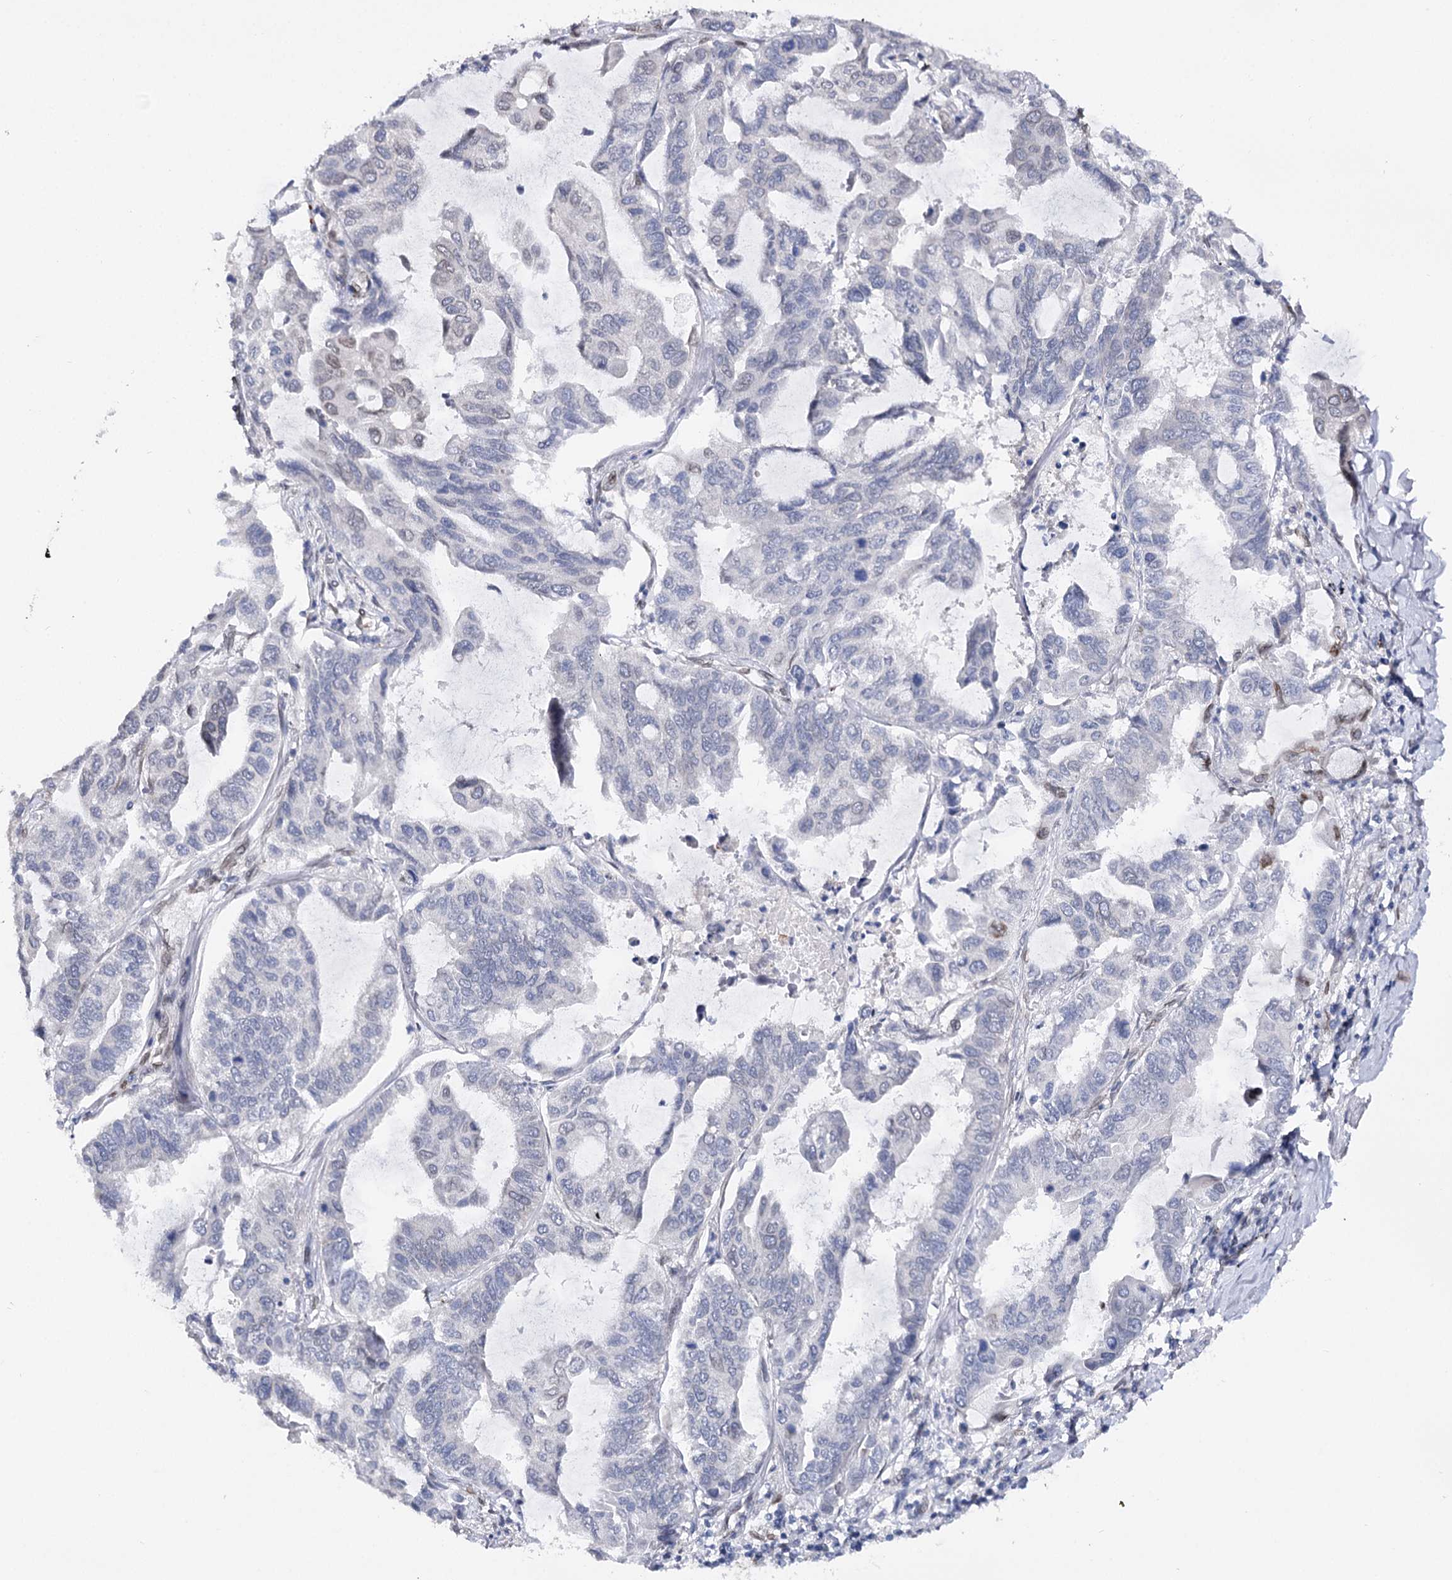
{"staining": {"intensity": "negative", "quantity": "none", "location": "none"}, "tissue": "lung cancer", "cell_type": "Tumor cells", "image_type": "cancer", "snomed": [{"axis": "morphology", "description": "Adenocarcinoma, NOS"}, {"axis": "topography", "description": "Lung"}], "caption": "An image of adenocarcinoma (lung) stained for a protein shows no brown staining in tumor cells. Brightfield microscopy of IHC stained with DAB (3,3'-diaminobenzidine) (brown) and hematoxylin (blue), captured at high magnification.", "gene": "TMEM201", "patient": {"sex": "male", "age": 64}}